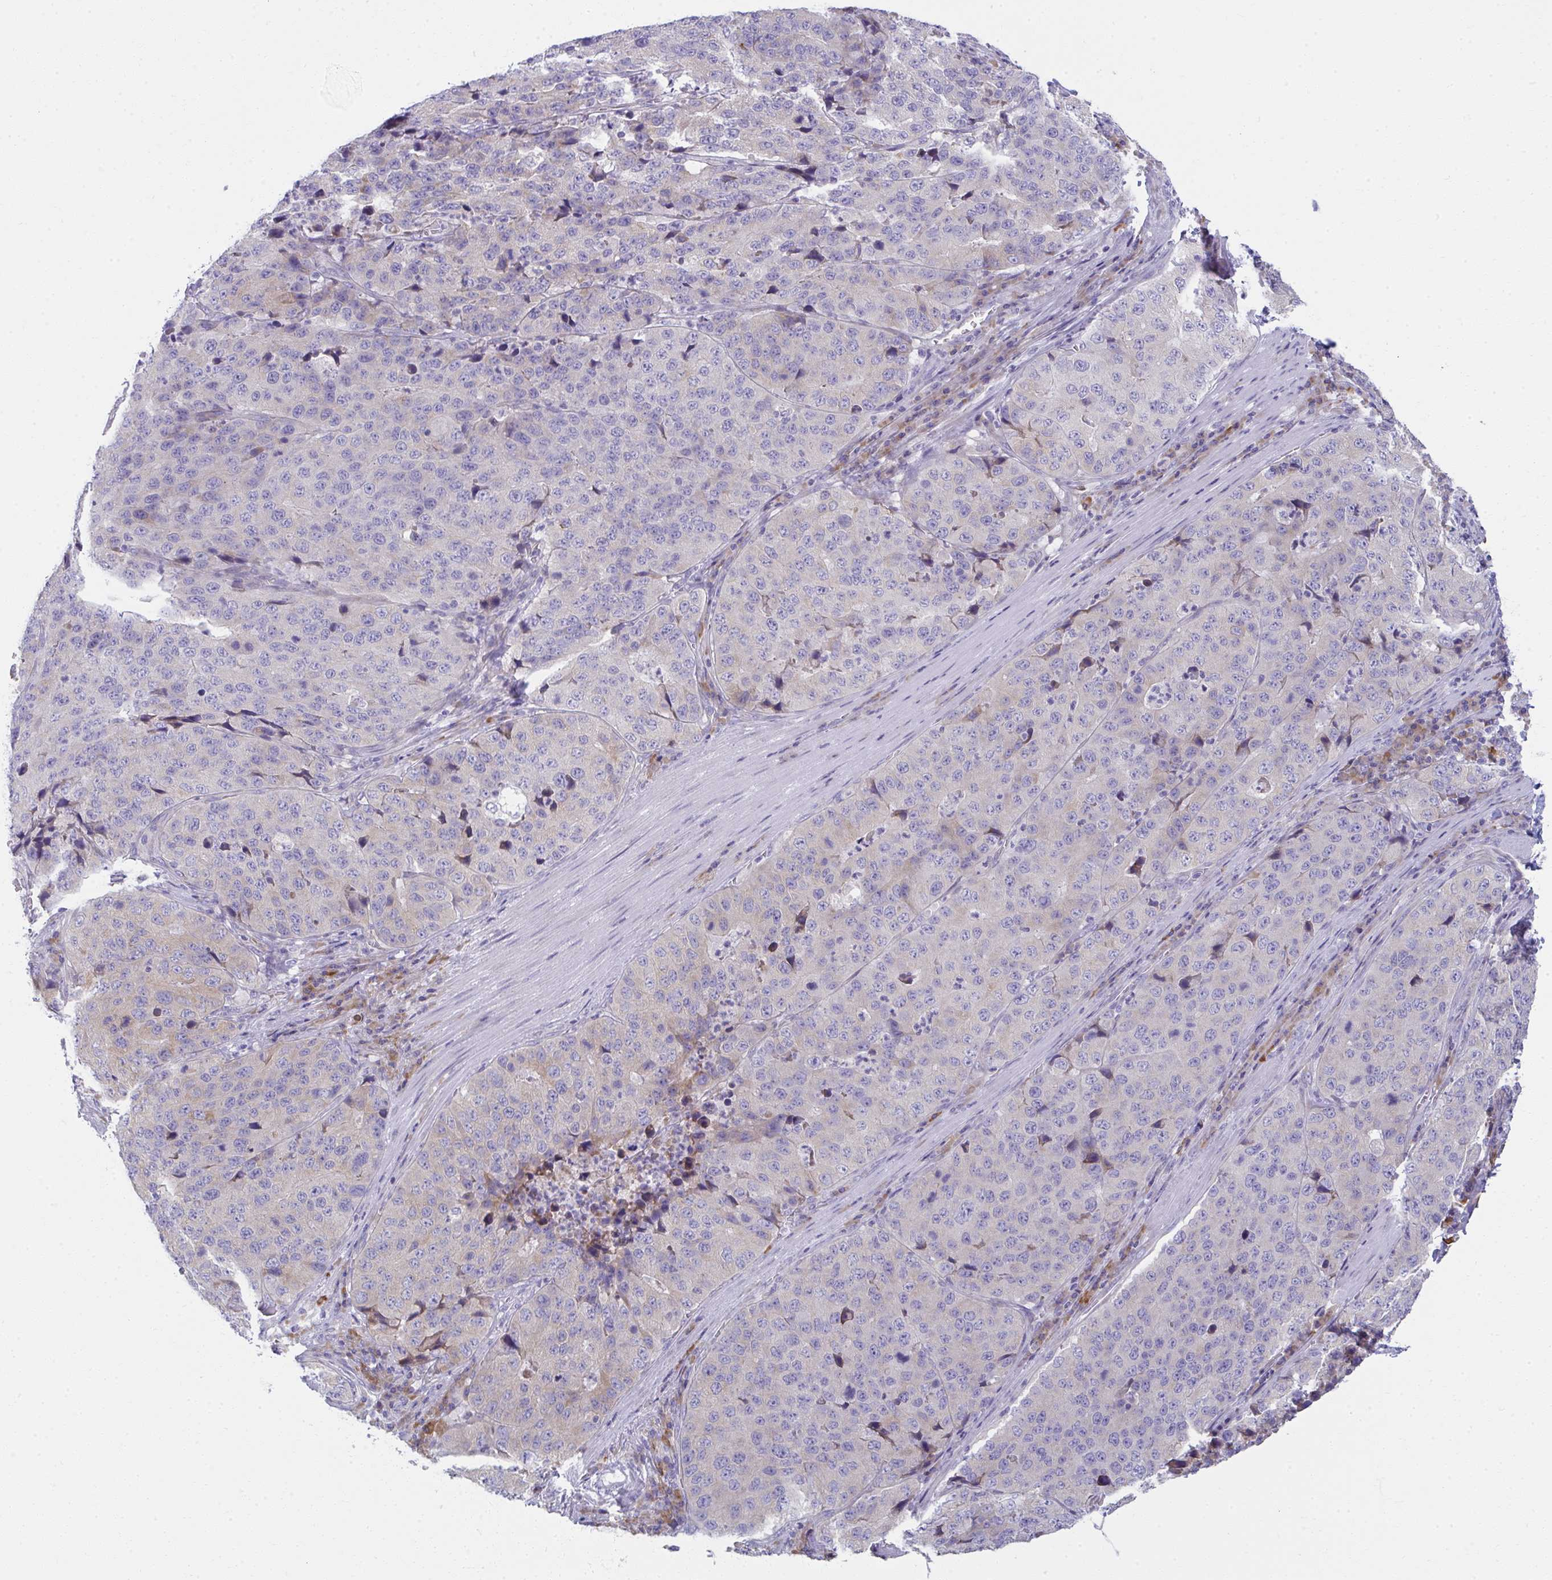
{"staining": {"intensity": "negative", "quantity": "none", "location": "none"}, "tissue": "stomach cancer", "cell_type": "Tumor cells", "image_type": "cancer", "snomed": [{"axis": "morphology", "description": "Adenocarcinoma, NOS"}, {"axis": "topography", "description": "Stomach"}], "caption": "Stomach cancer (adenocarcinoma) was stained to show a protein in brown. There is no significant positivity in tumor cells. (IHC, brightfield microscopy, high magnification).", "gene": "FASLG", "patient": {"sex": "male", "age": 71}}